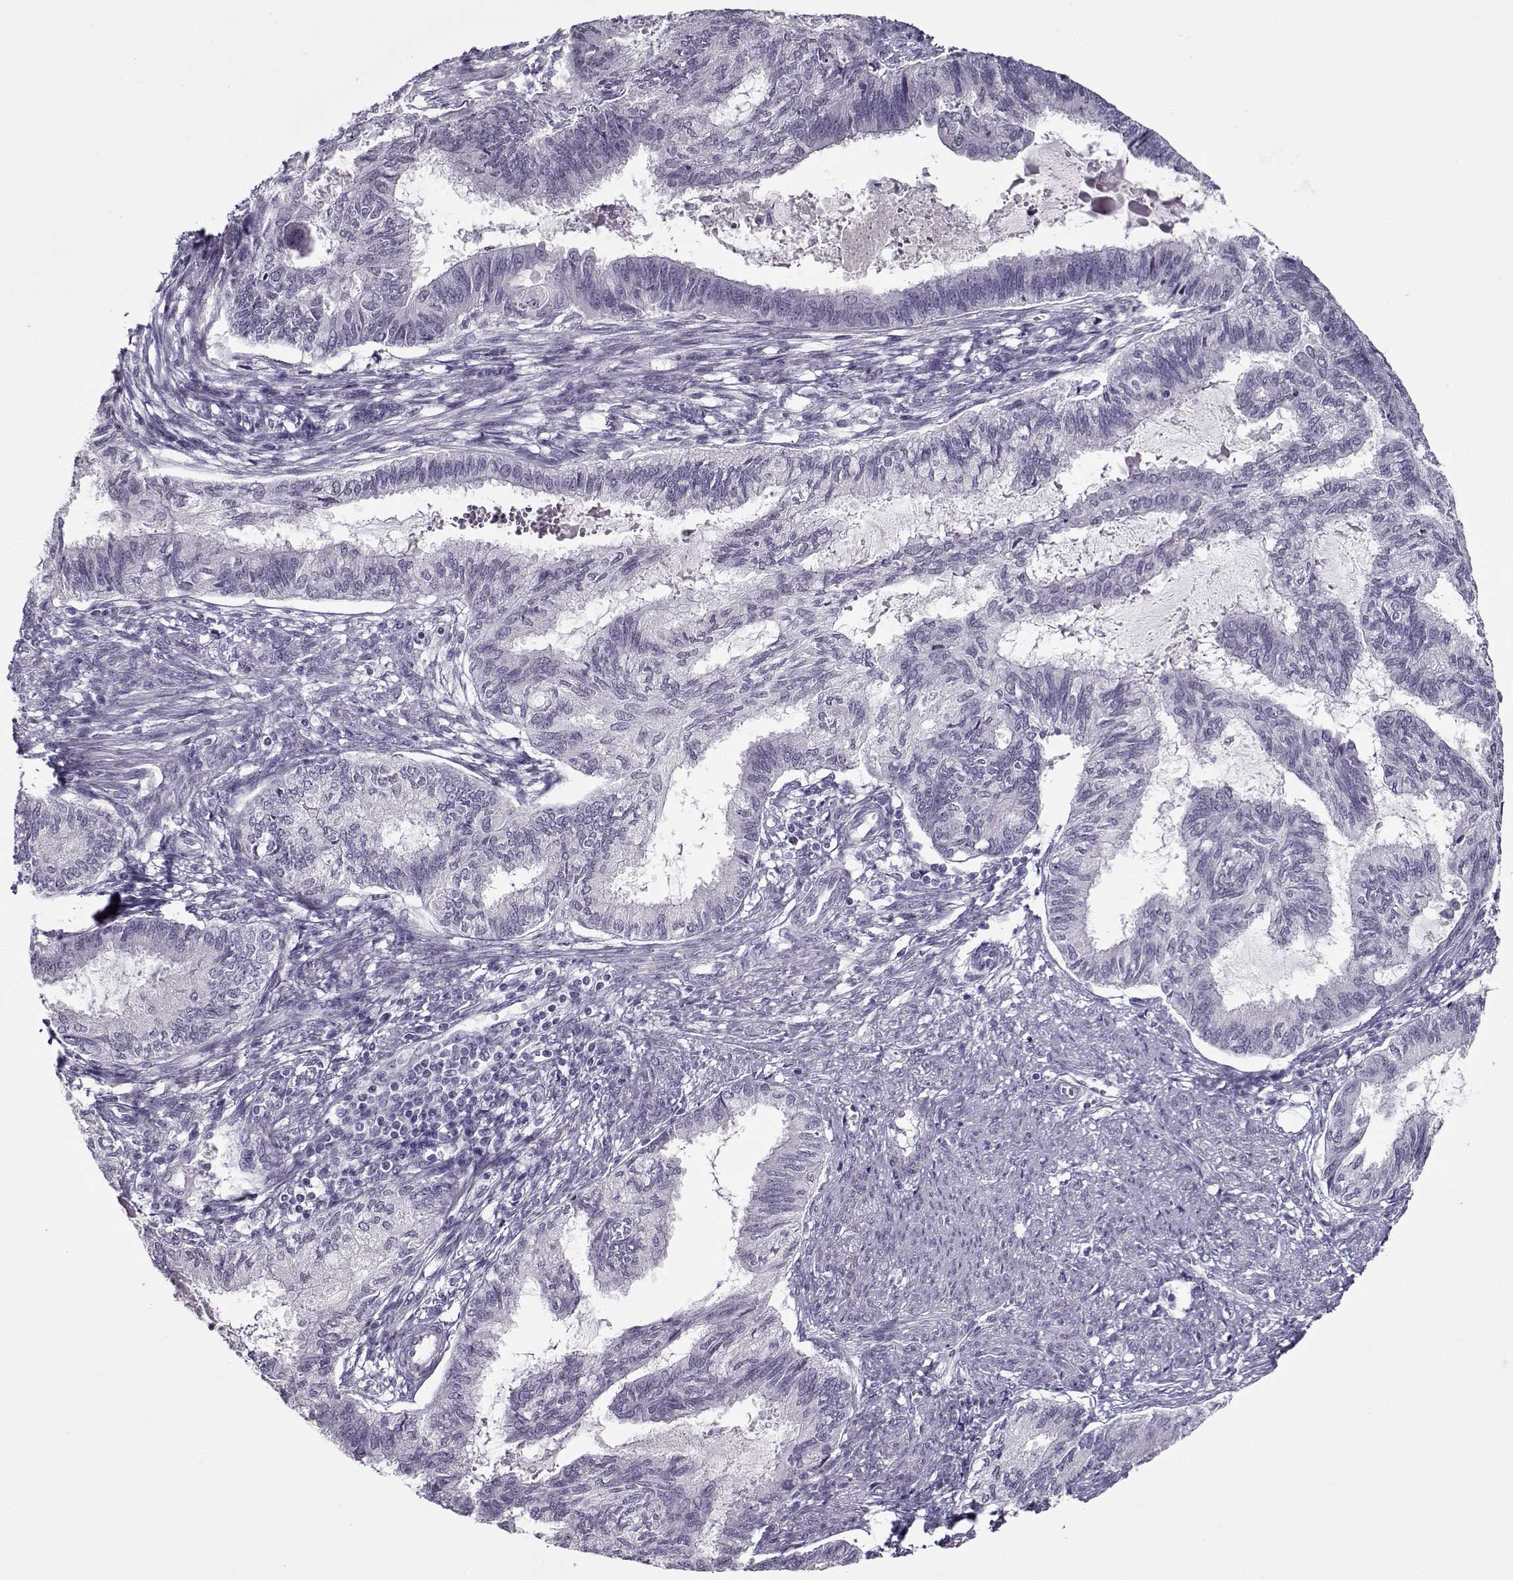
{"staining": {"intensity": "negative", "quantity": "none", "location": "none"}, "tissue": "endometrial cancer", "cell_type": "Tumor cells", "image_type": "cancer", "snomed": [{"axis": "morphology", "description": "Adenocarcinoma, NOS"}, {"axis": "topography", "description": "Endometrium"}], "caption": "The photomicrograph reveals no staining of tumor cells in endometrial cancer.", "gene": "CIBAR1", "patient": {"sex": "female", "age": 86}}